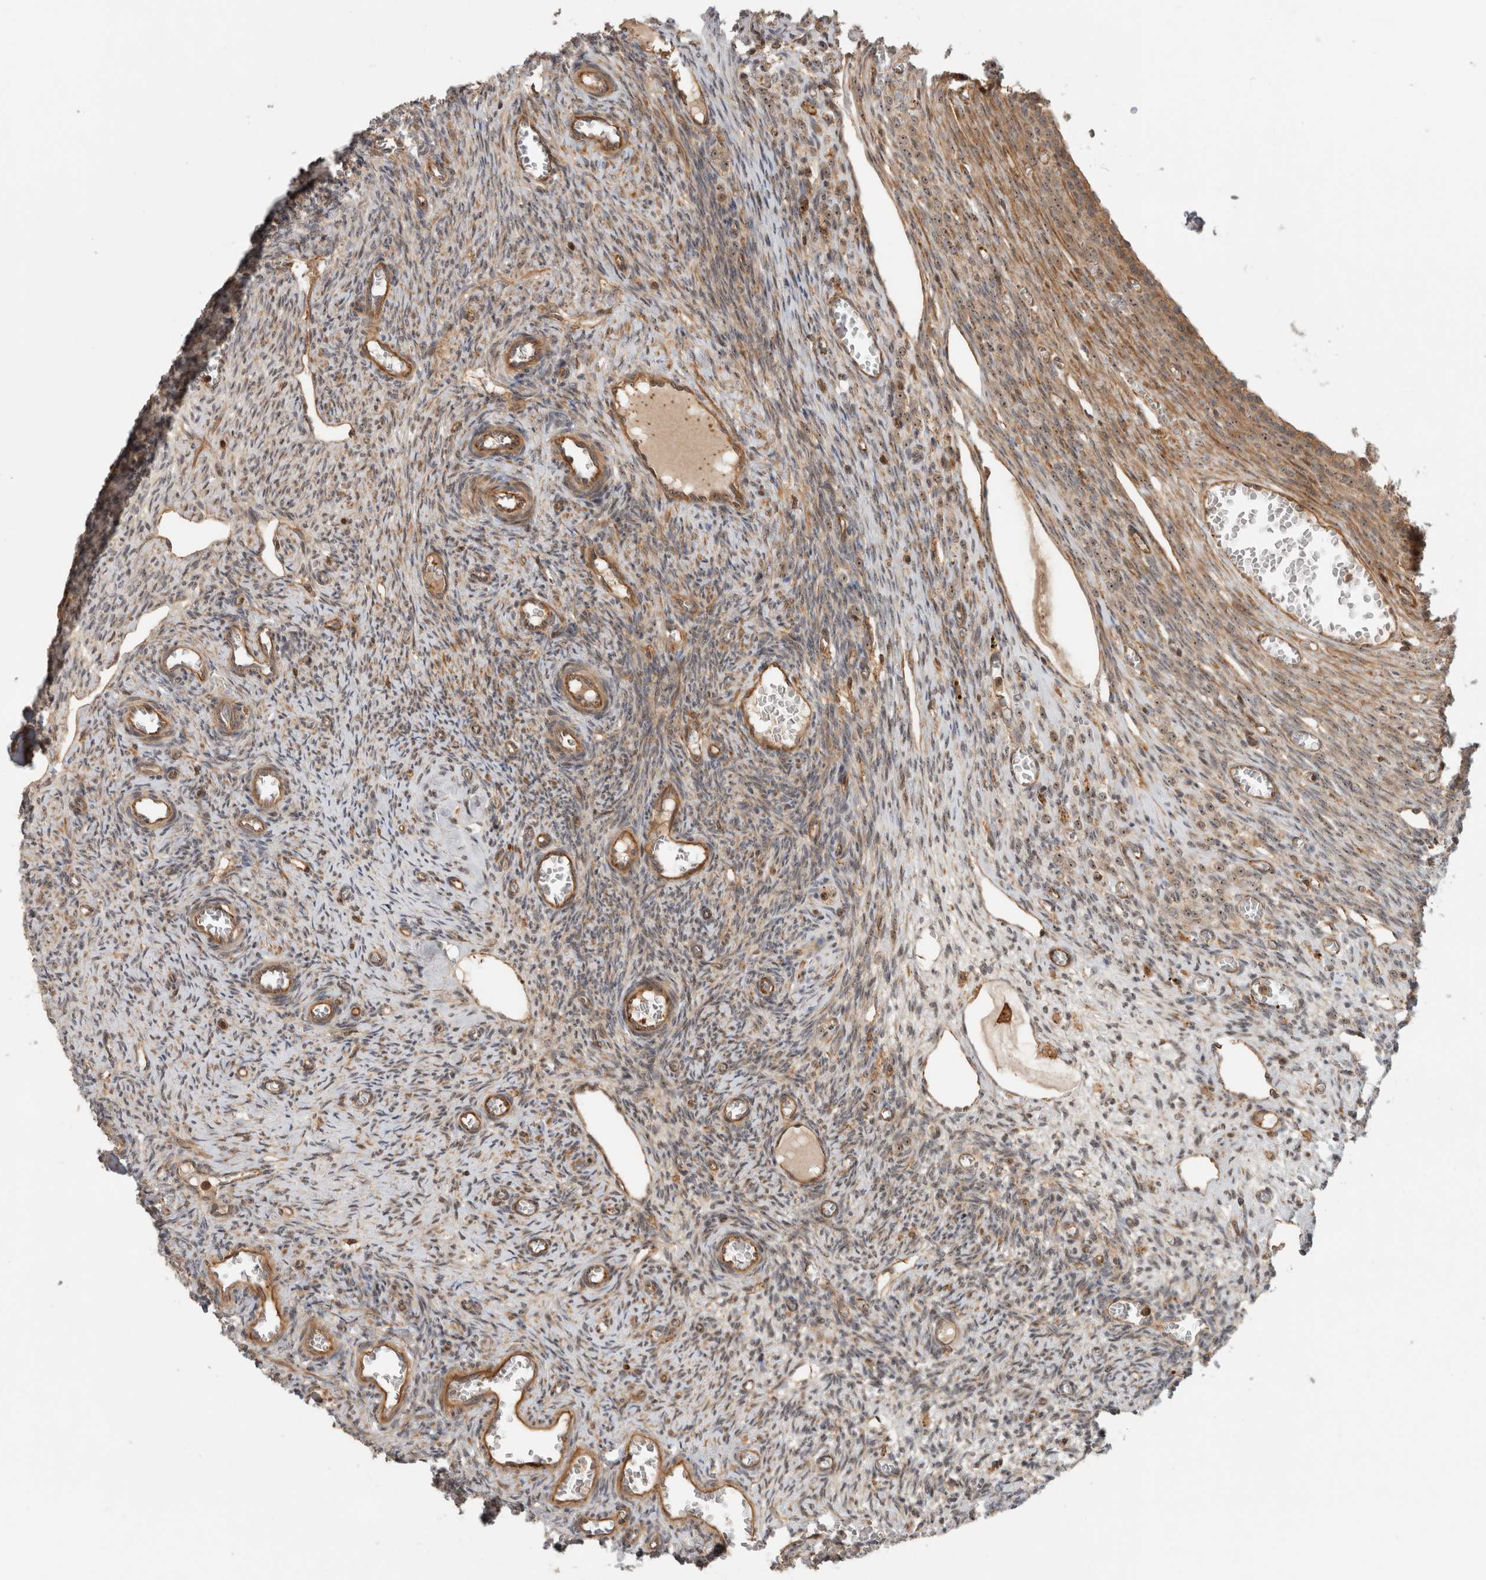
{"staining": {"intensity": "weak", "quantity": ">75%", "location": "cytoplasmic/membranous,nuclear"}, "tissue": "ovary", "cell_type": "Ovarian stroma cells", "image_type": "normal", "snomed": [{"axis": "morphology", "description": "Normal tissue, NOS"}, {"axis": "topography", "description": "Ovary"}], "caption": "This photomicrograph displays immunohistochemistry (IHC) staining of benign human ovary, with low weak cytoplasmic/membranous,nuclear expression in approximately >75% of ovarian stroma cells.", "gene": "WASF2", "patient": {"sex": "female", "age": 27}}